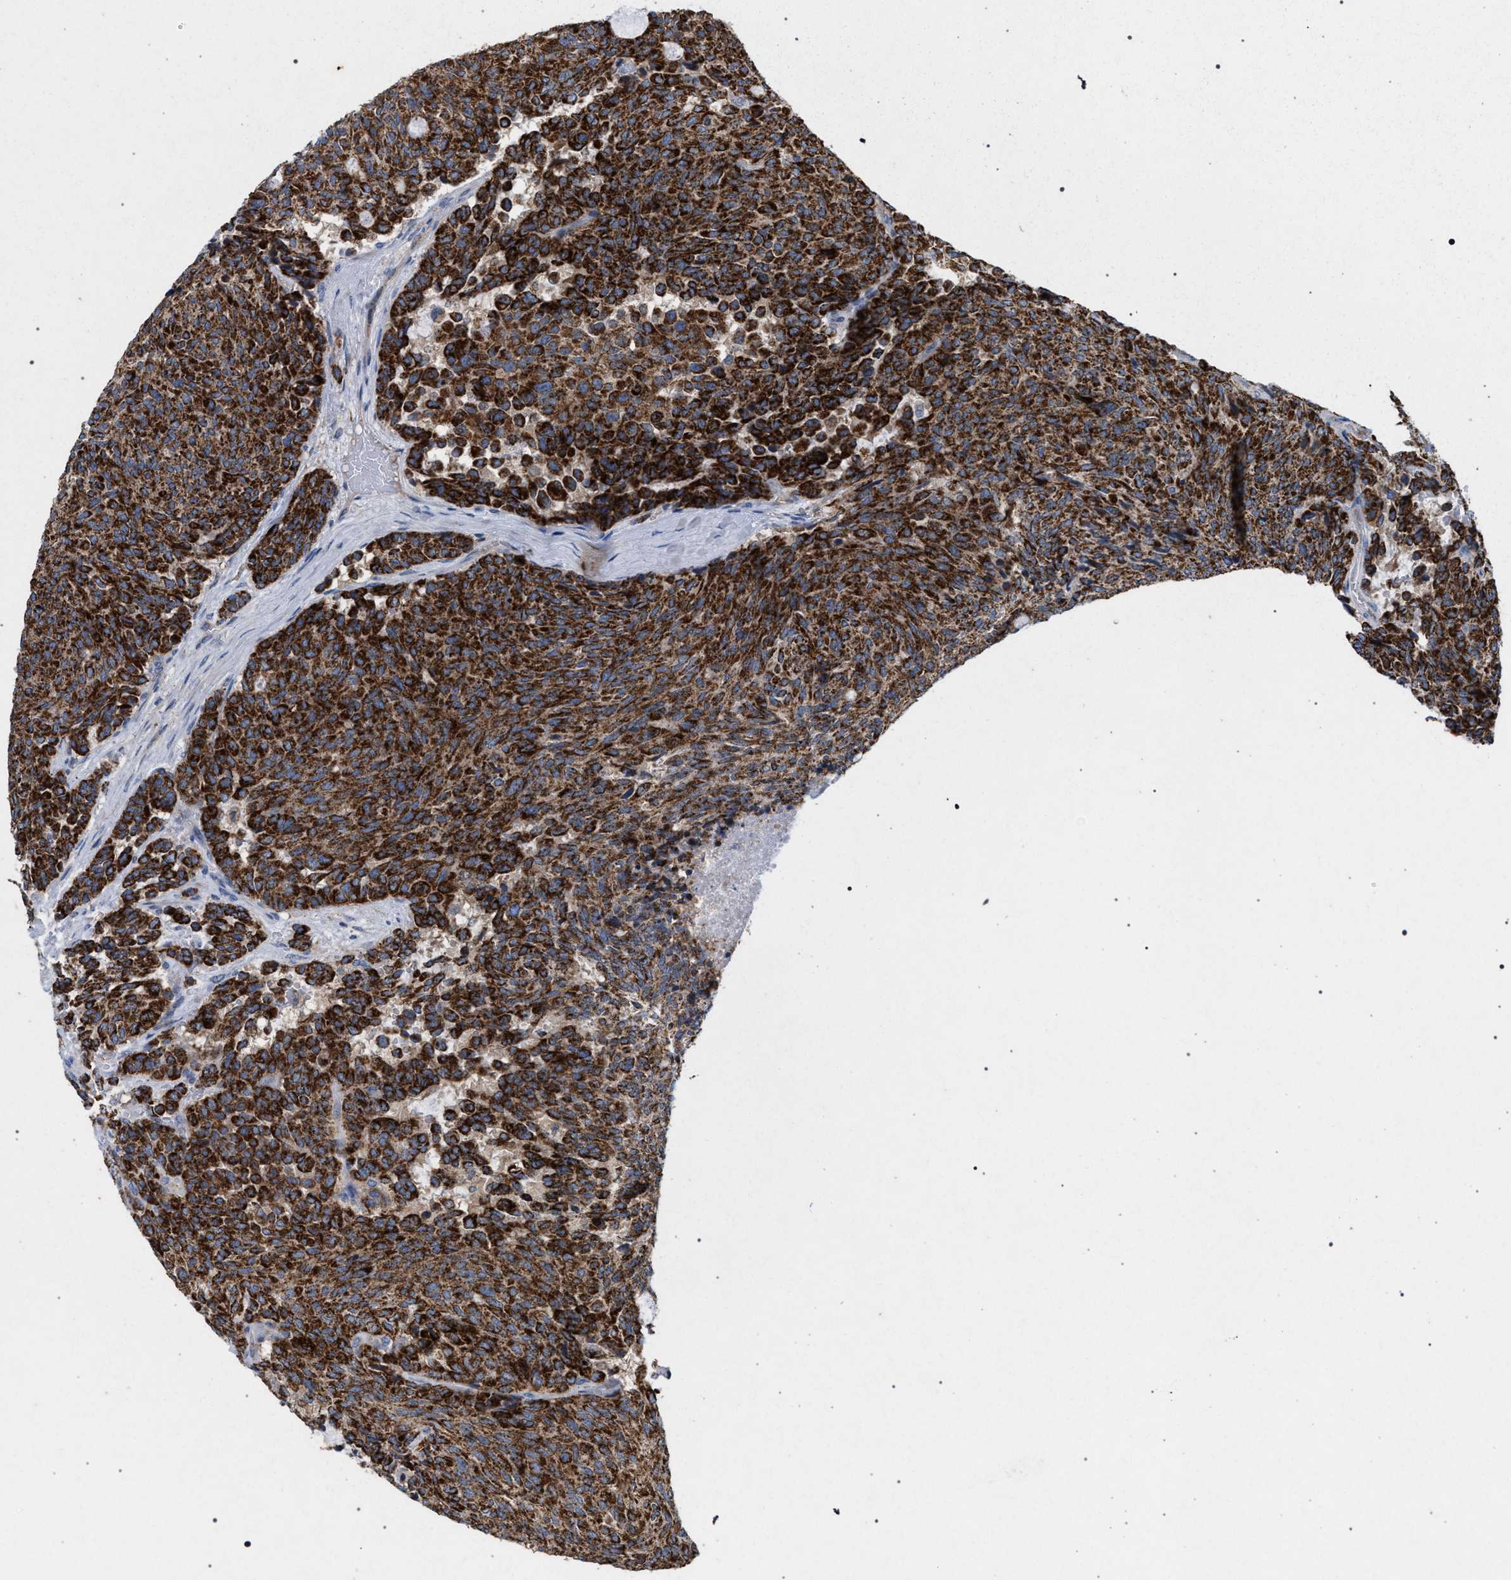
{"staining": {"intensity": "strong", "quantity": ">75%", "location": "cytoplasmic/membranous"}, "tissue": "carcinoid", "cell_type": "Tumor cells", "image_type": "cancer", "snomed": [{"axis": "morphology", "description": "Carcinoid, malignant, NOS"}, {"axis": "topography", "description": "Pancreas"}], "caption": "High-power microscopy captured an immunohistochemistry (IHC) image of carcinoid, revealing strong cytoplasmic/membranous expression in approximately >75% of tumor cells.", "gene": "VPS13A", "patient": {"sex": "female", "age": 54}}